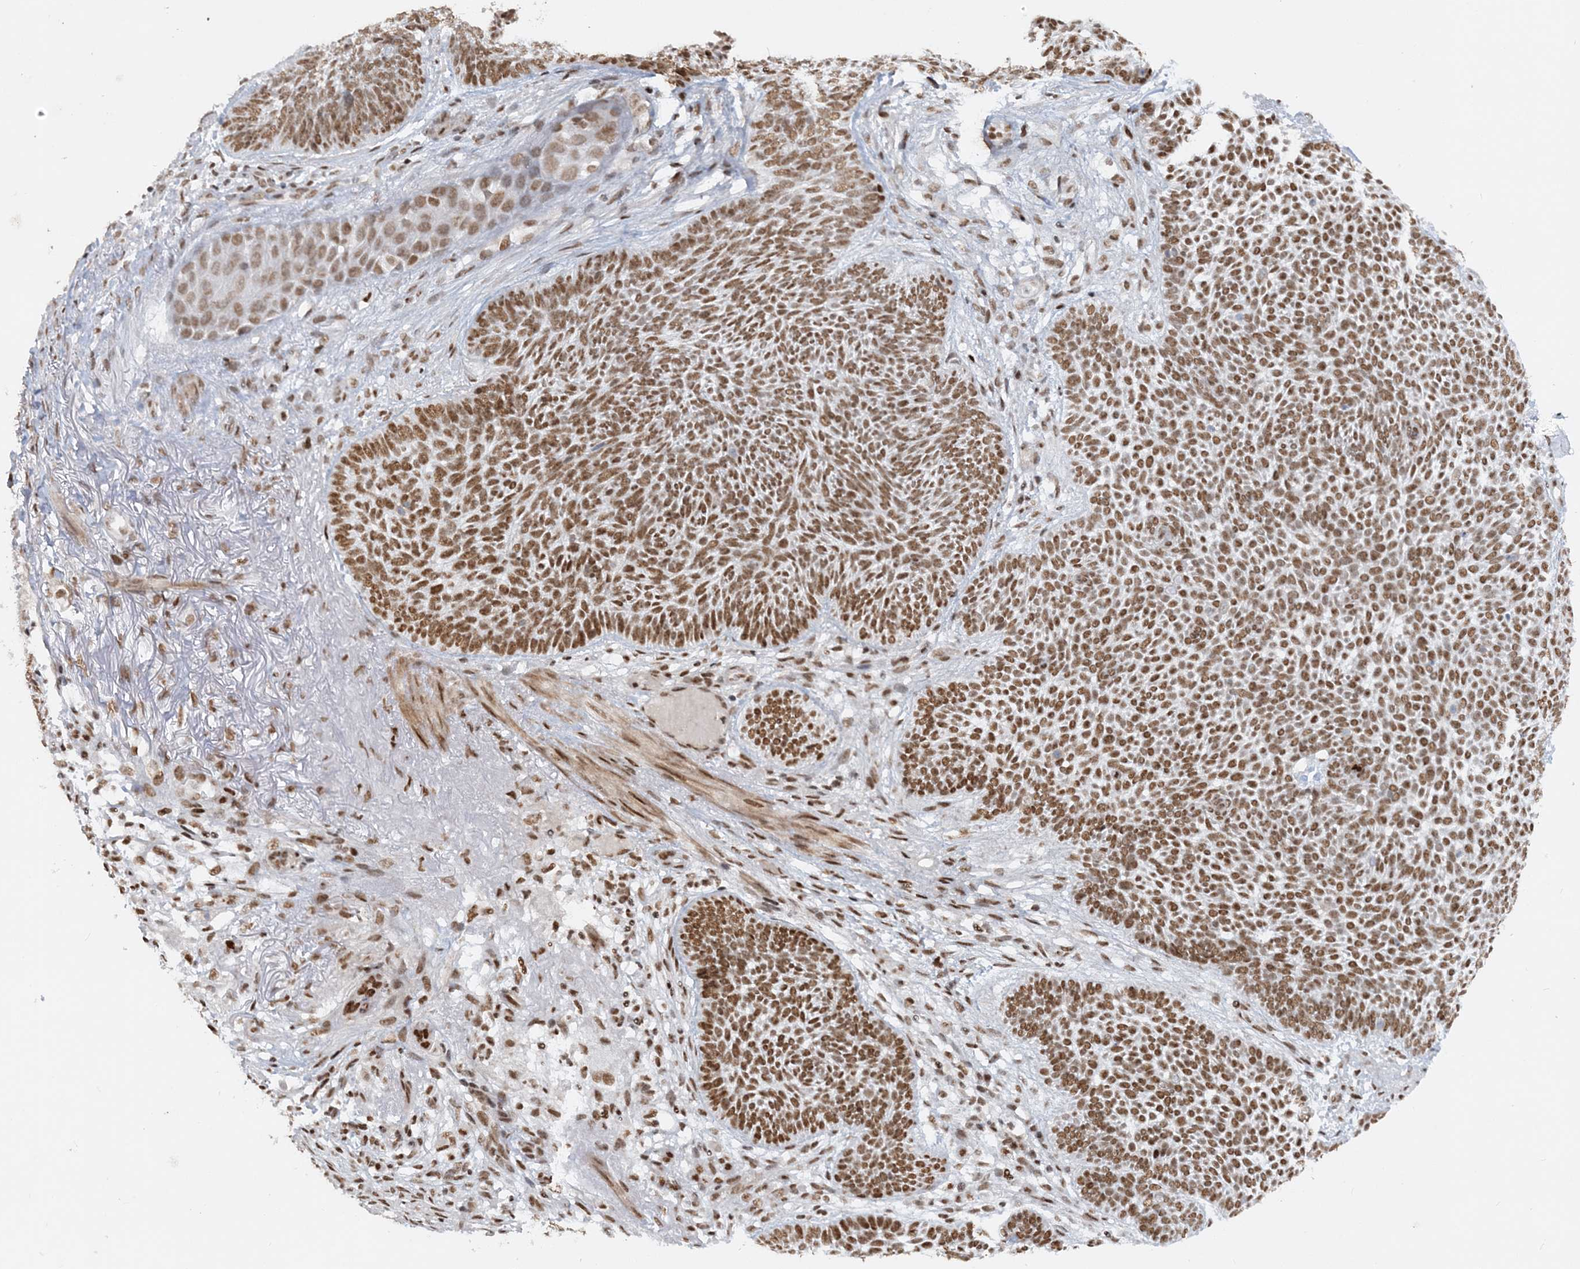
{"staining": {"intensity": "moderate", "quantity": ">75%", "location": "nuclear"}, "tissue": "skin cancer", "cell_type": "Tumor cells", "image_type": "cancer", "snomed": [{"axis": "morphology", "description": "Normal tissue, NOS"}, {"axis": "morphology", "description": "Basal cell carcinoma"}, {"axis": "topography", "description": "Skin"}], "caption": "This is an image of IHC staining of skin cancer (basal cell carcinoma), which shows moderate staining in the nuclear of tumor cells.", "gene": "DELE1", "patient": {"sex": "male", "age": 64}}